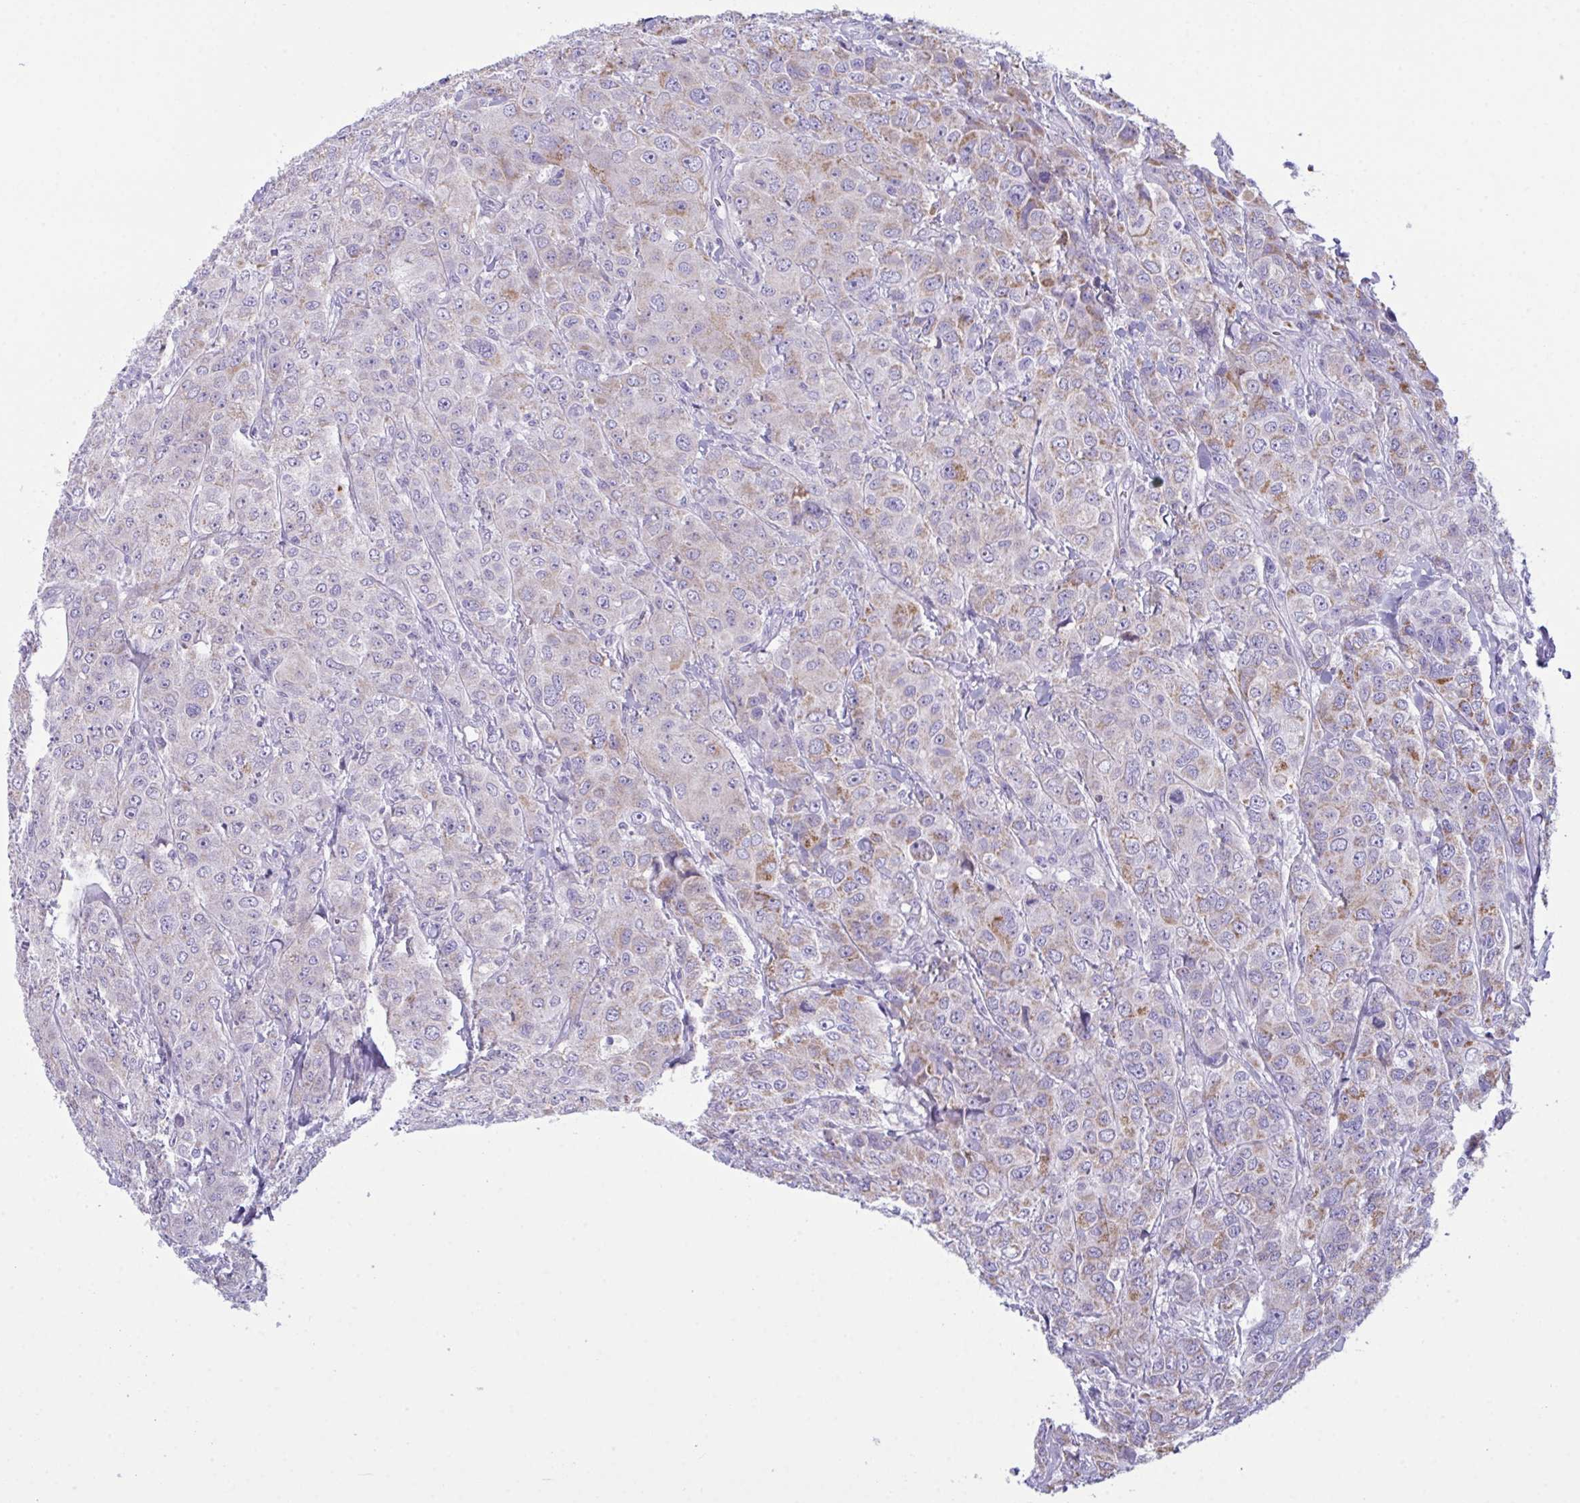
{"staining": {"intensity": "moderate", "quantity": "25%-75%", "location": "cytoplasmic/membranous"}, "tissue": "breast cancer", "cell_type": "Tumor cells", "image_type": "cancer", "snomed": [{"axis": "morphology", "description": "Duct carcinoma"}, {"axis": "topography", "description": "Breast"}], "caption": "Breast invasive ductal carcinoma was stained to show a protein in brown. There is medium levels of moderate cytoplasmic/membranous expression in approximately 25%-75% of tumor cells. Nuclei are stained in blue.", "gene": "BBS1", "patient": {"sex": "female", "age": 43}}